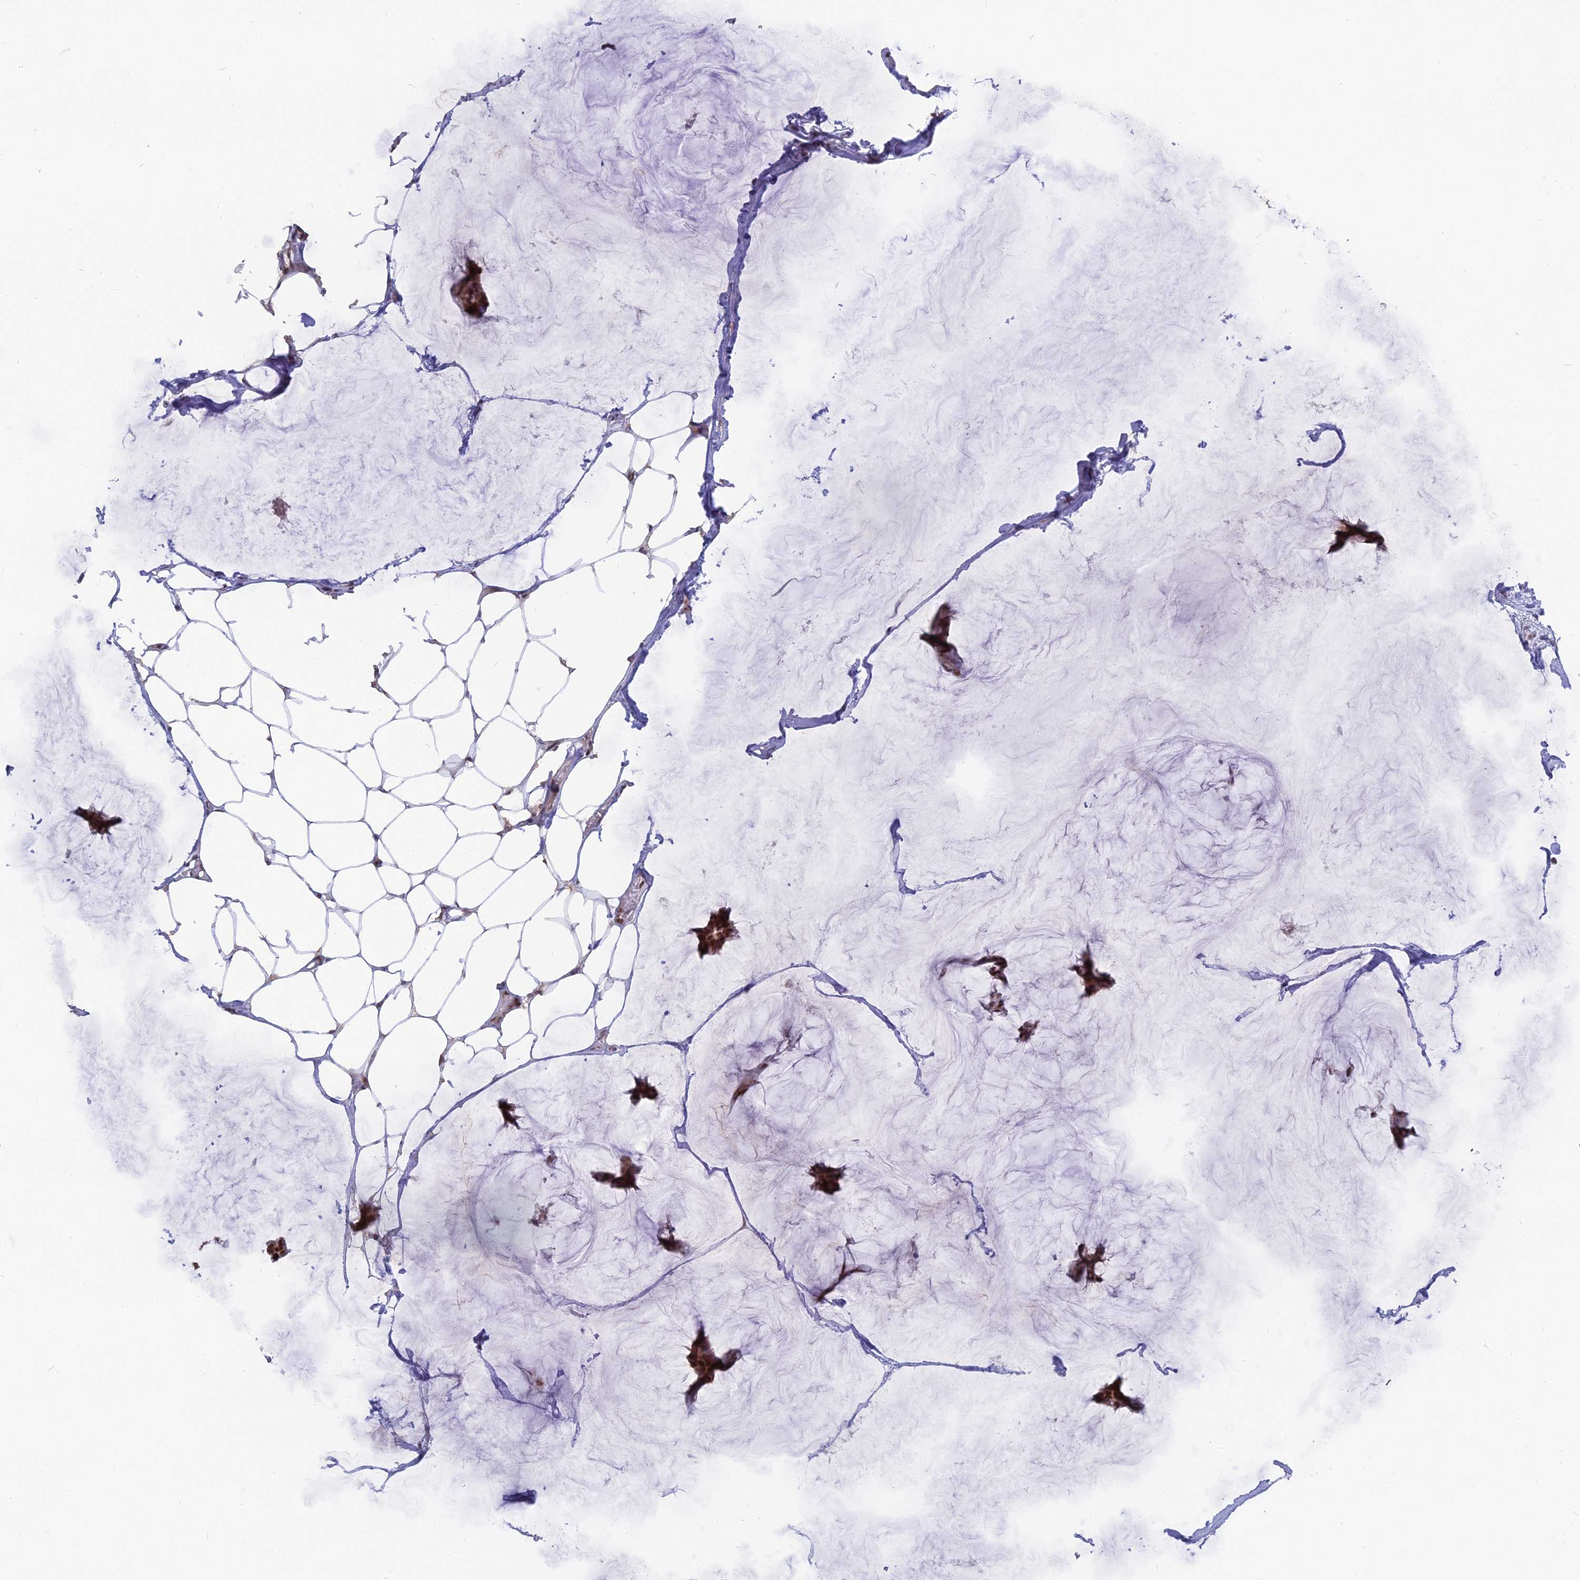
{"staining": {"intensity": "moderate", "quantity": ">75%", "location": "nuclear"}, "tissue": "breast cancer", "cell_type": "Tumor cells", "image_type": "cancer", "snomed": [{"axis": "morphology", "description": "Duct carcinoma"}, {"axis": "topography", "description": "Breast"}], "caption": "Immunohistochemistry (IHC) of breast cancer reveals medium levels of moderate nuclear staining in about >75% of tumor cells.", "gene": "NR1H3", "patient": {"sex": "female", "age": 93}}